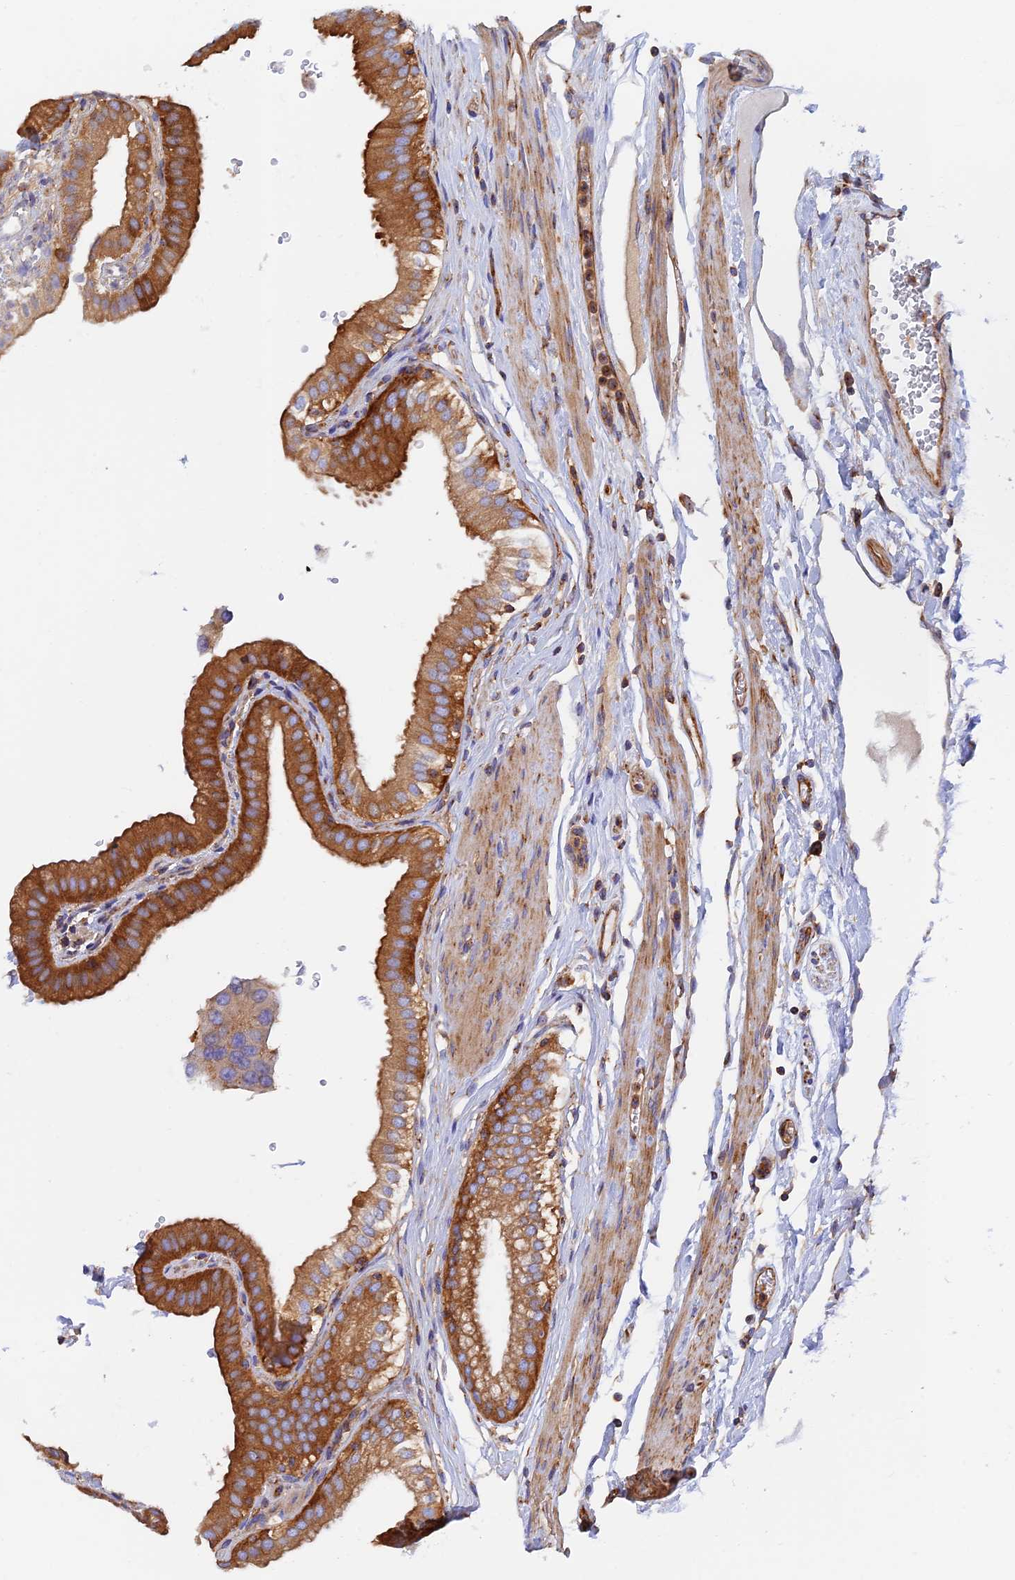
{"staining": {"intensity": "strong", "quantity": ">75%", "location": "cytoplasmic/membranous"}, "tissue": "gallbladder", "cell_type": "Glandular cells", "image_type": "normal", "snomed": [{"axis": "morphology", "description": "Normal tissue, NOS"}, {"axis": "topography", "description": "Gallbladder"}], "caption": "Immunohistochemical staining of normal gallbladder shows high levels of strong cytoplasmic/membranous positivity in about >75% of glandular cells. (DAB (3,3'-diaminobenzidine) IHC, brown staining for protein, blue staining for nuclei).", "gene": "DCTN2", "patient": {"sex": "female", "age": 61}}